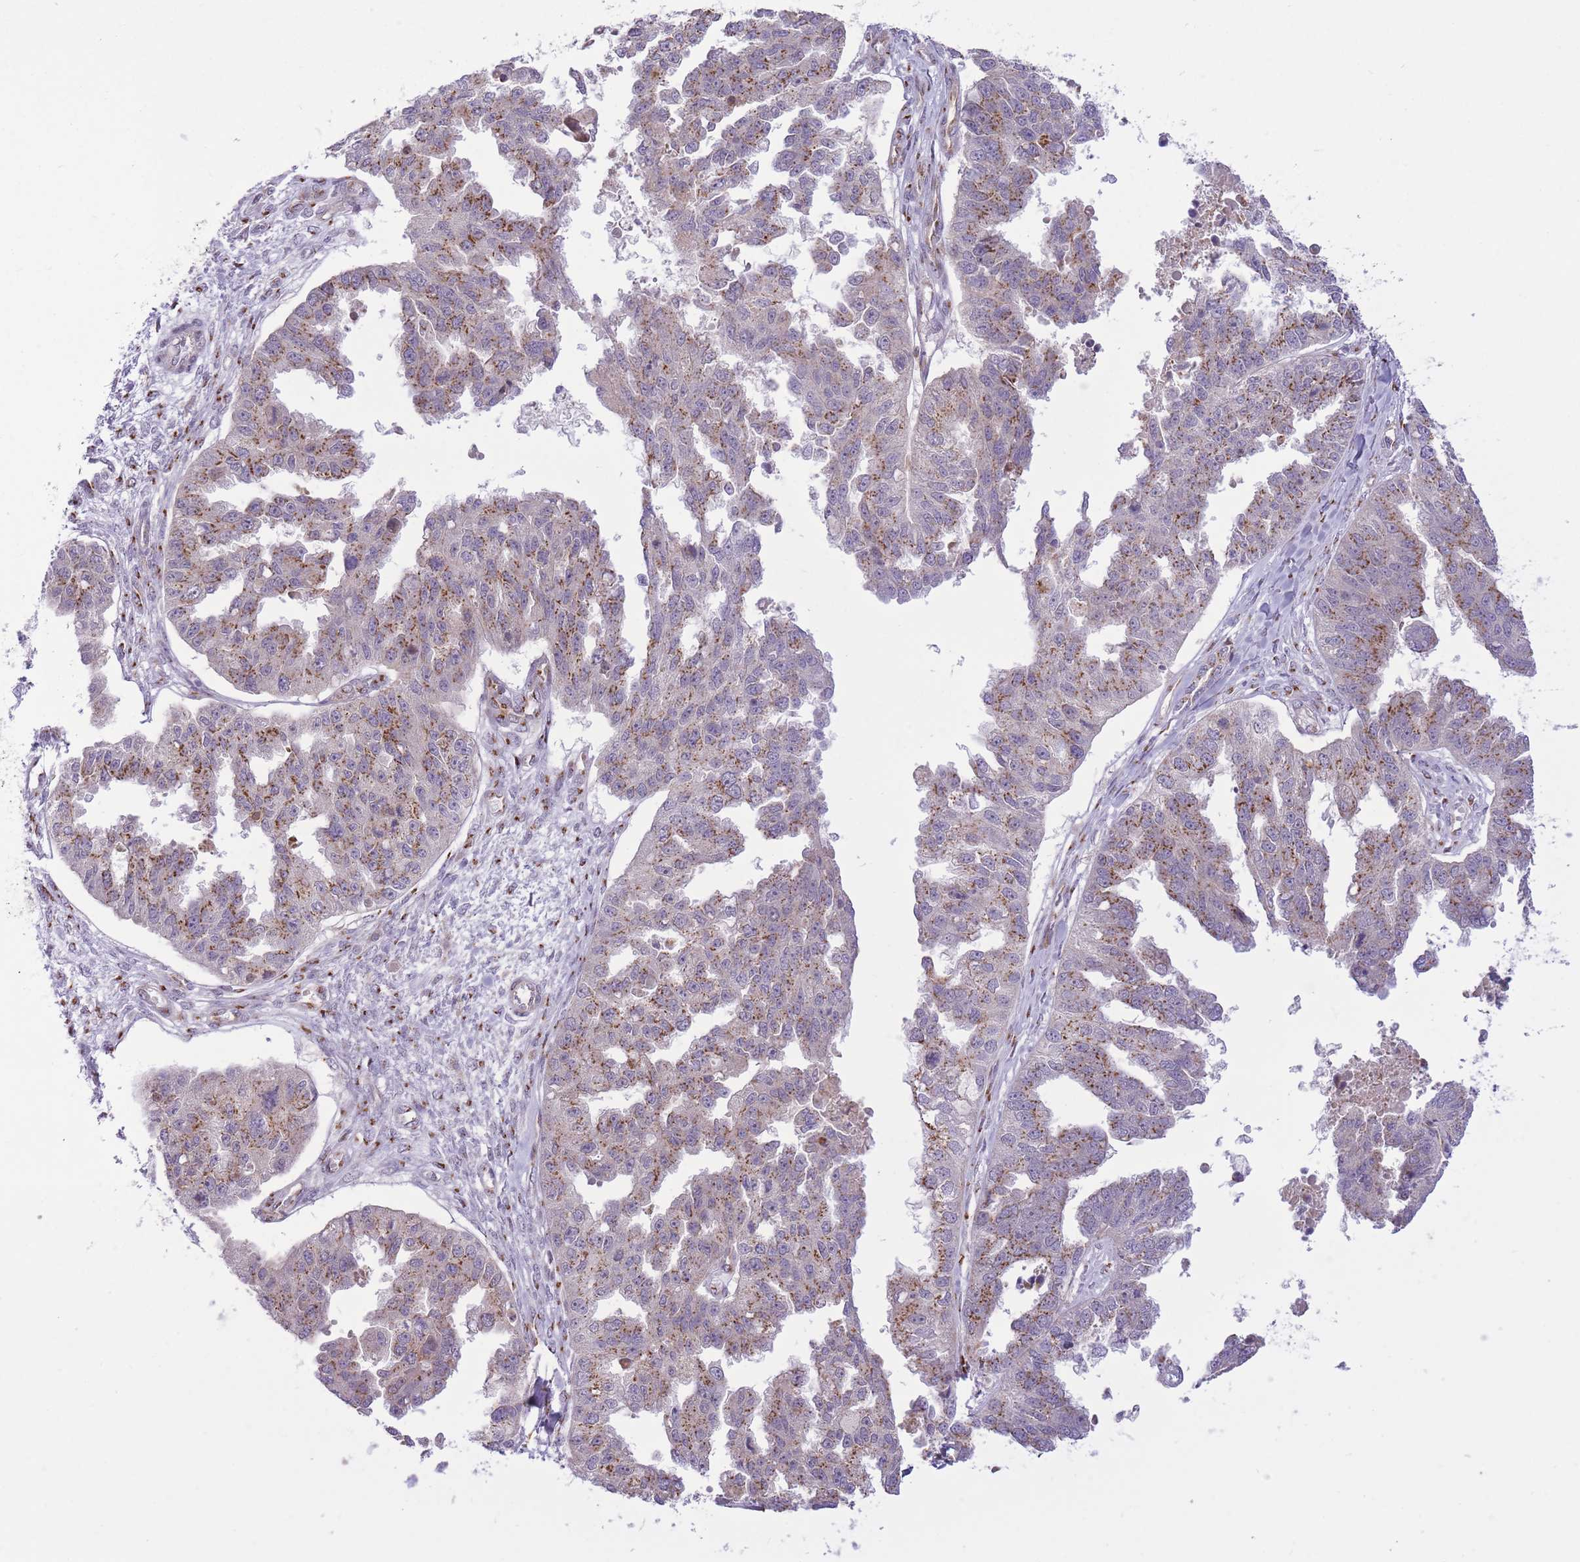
{"staining": {"intensity": "moderate", "quantity": "25%-75%", "location": "cytoplasmic/membranous"}, "tissue": "ovarian cancer", "cell_type": "Tumor cells", "image_type": "cancer", "snomed": [{"axis": "morphology", "description": "Cystadenocarcinoma, serous, NOS"}, {"axis": "topography", "description": "Ovary"}], "caption": "Immunohistochemical staining of ovarian cancer (serous cystadenocarcinoma) exhibits medium levels of moderate cytoplasmic/membranous protein staining in approximately 25%-75% of tumor cells.", "gene": "ZBED5", "patient": {"sex": "female", "age": 58}}